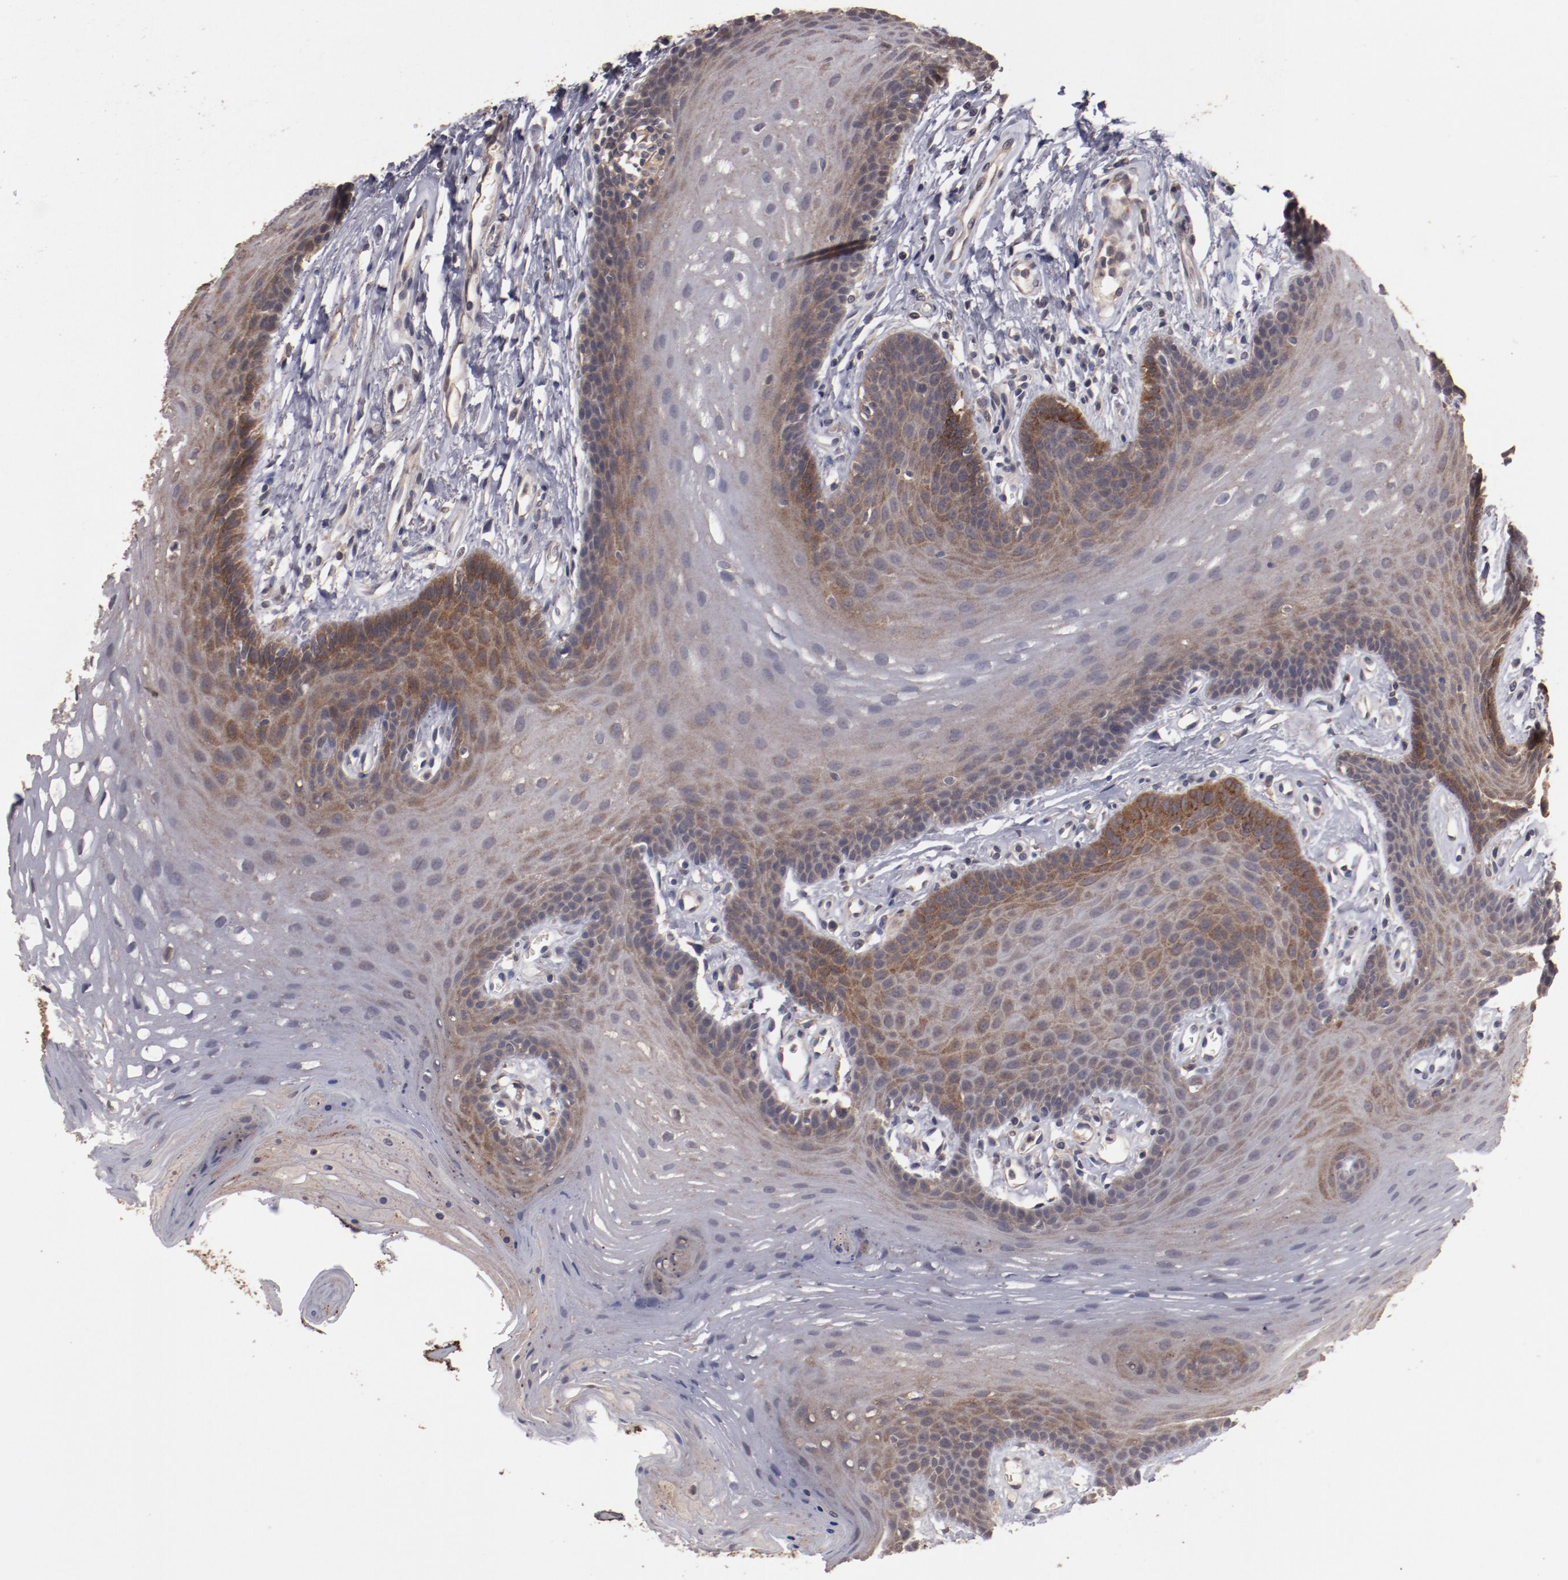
{"staining": {"intensity": "weak", "quantity": "25%-75%", "location": "cytoplasmic/membranous"}, "tissue": "oral mucosa", "cell_type": "Squamous epithelial cells", "image_type": "normal", "snomed": [{"axis": "morphology", "description": "Normal tissue, NOS"}, {"axis": "topography", "description": "Oral tissue"}], "caption": "Immunohistochemical staining of normal human oral mucosa shows weak cytoplasmic/membranous protein expression in about 25%-75% of squamous epithelial cells. (Stains: DAB in brown, nuclei in blue, Microscopy: brightfield microscopy at high magnification).", "gene": "LRRC75B", "patient": {"sex": "male", "age": 62}}